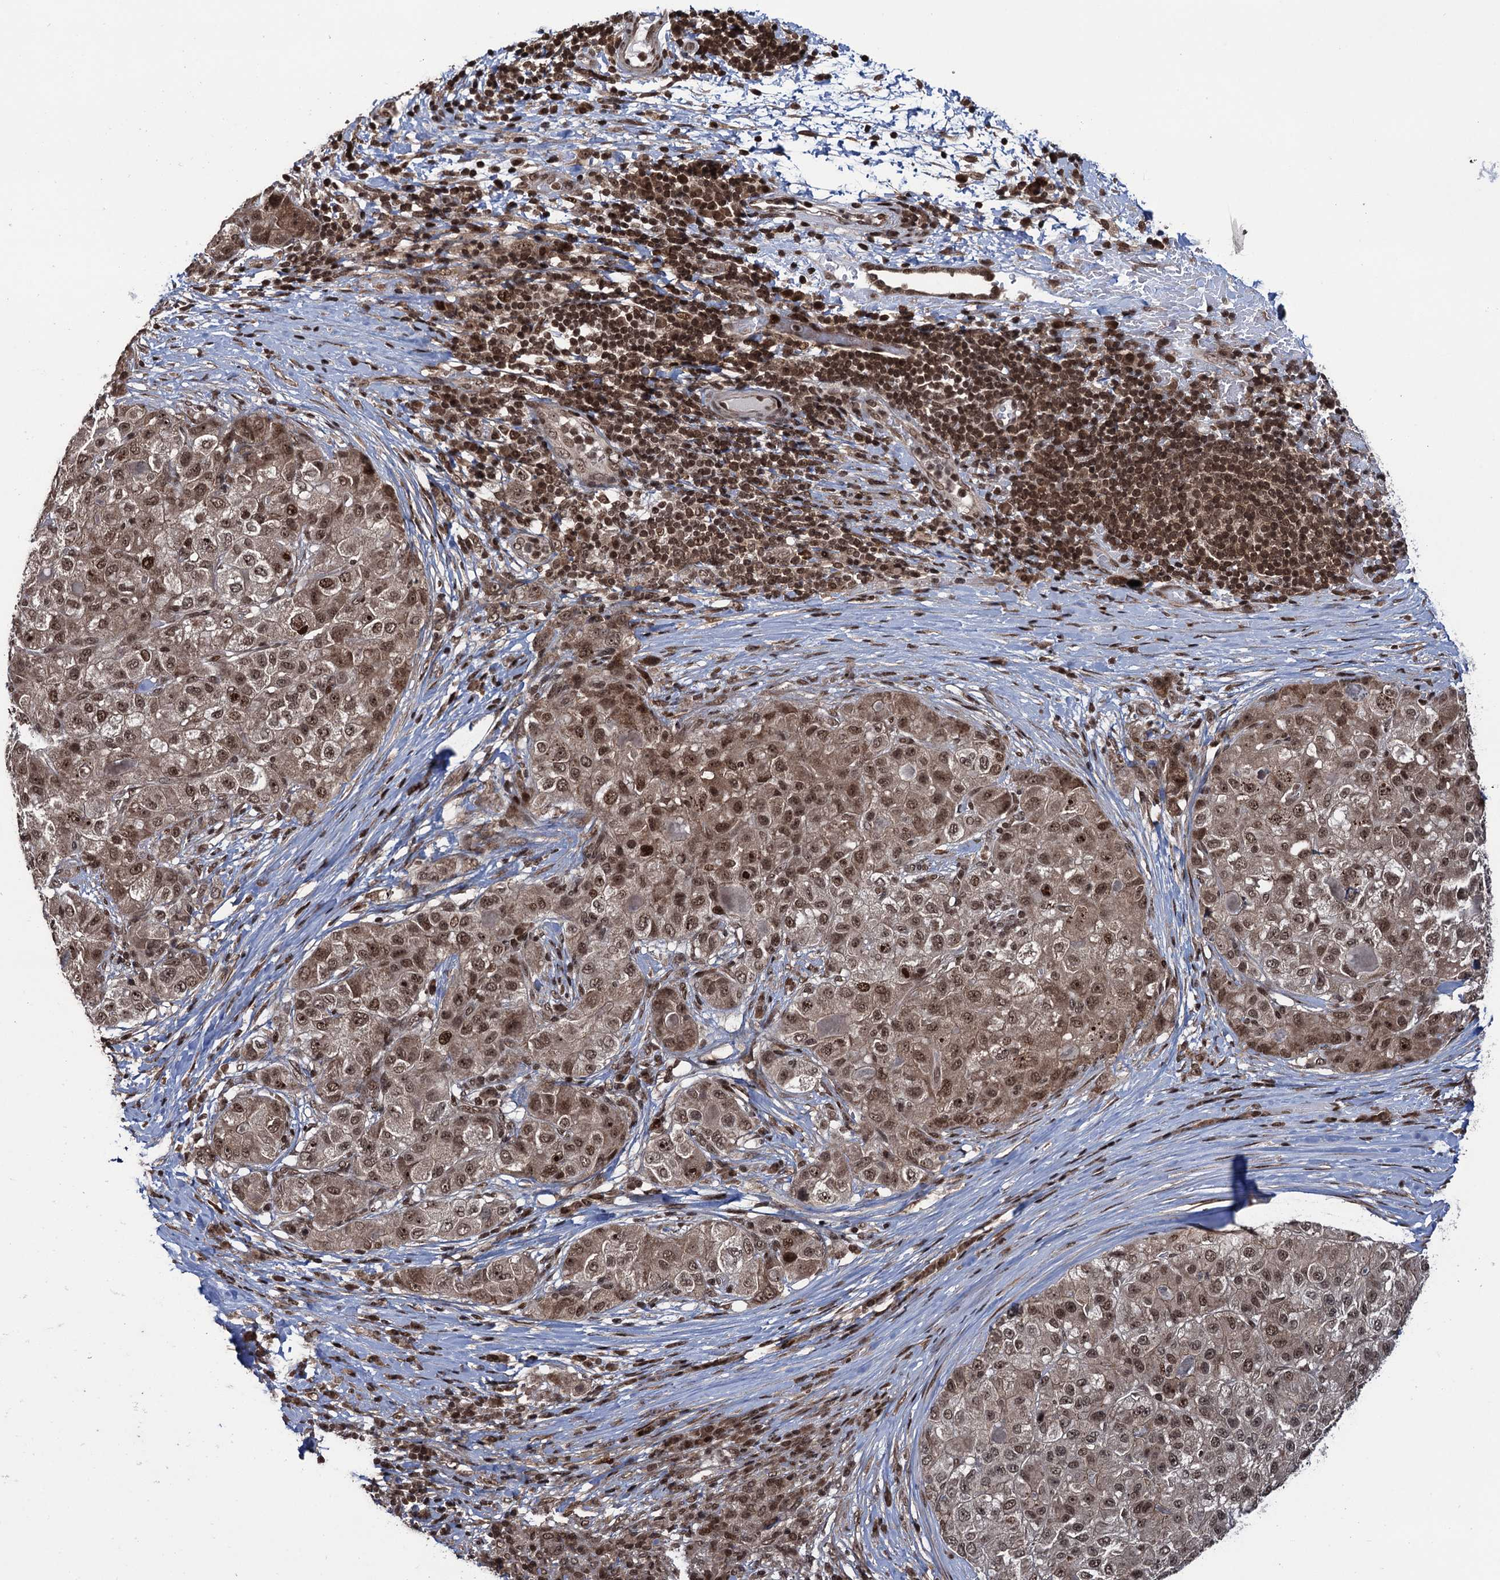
{"staining": {"intensity": "moderate", "quantity": ">75%", "location": "cytoplasmic/membranous,nuclear"}, "tissue": "liver cancer", "cell_type": "Tumor cells", "image_type": "cancer", "snomed": [{"axis": "morphology", "description": "Carcinoma, Hepatocellular, NOS"}, {"axis": "topography", "description": "Liver"}], "caption": "Hepatocellular carcinoma (liver) tissue reveals moderate cytoplasmic/membranous and nuclear positivity in about >75% of tumor cells (DAB = brown stain, brightfield microscopy at high magnification).", "gene": "ZNF169", "patient": {"sex": "male", "age": 80}}